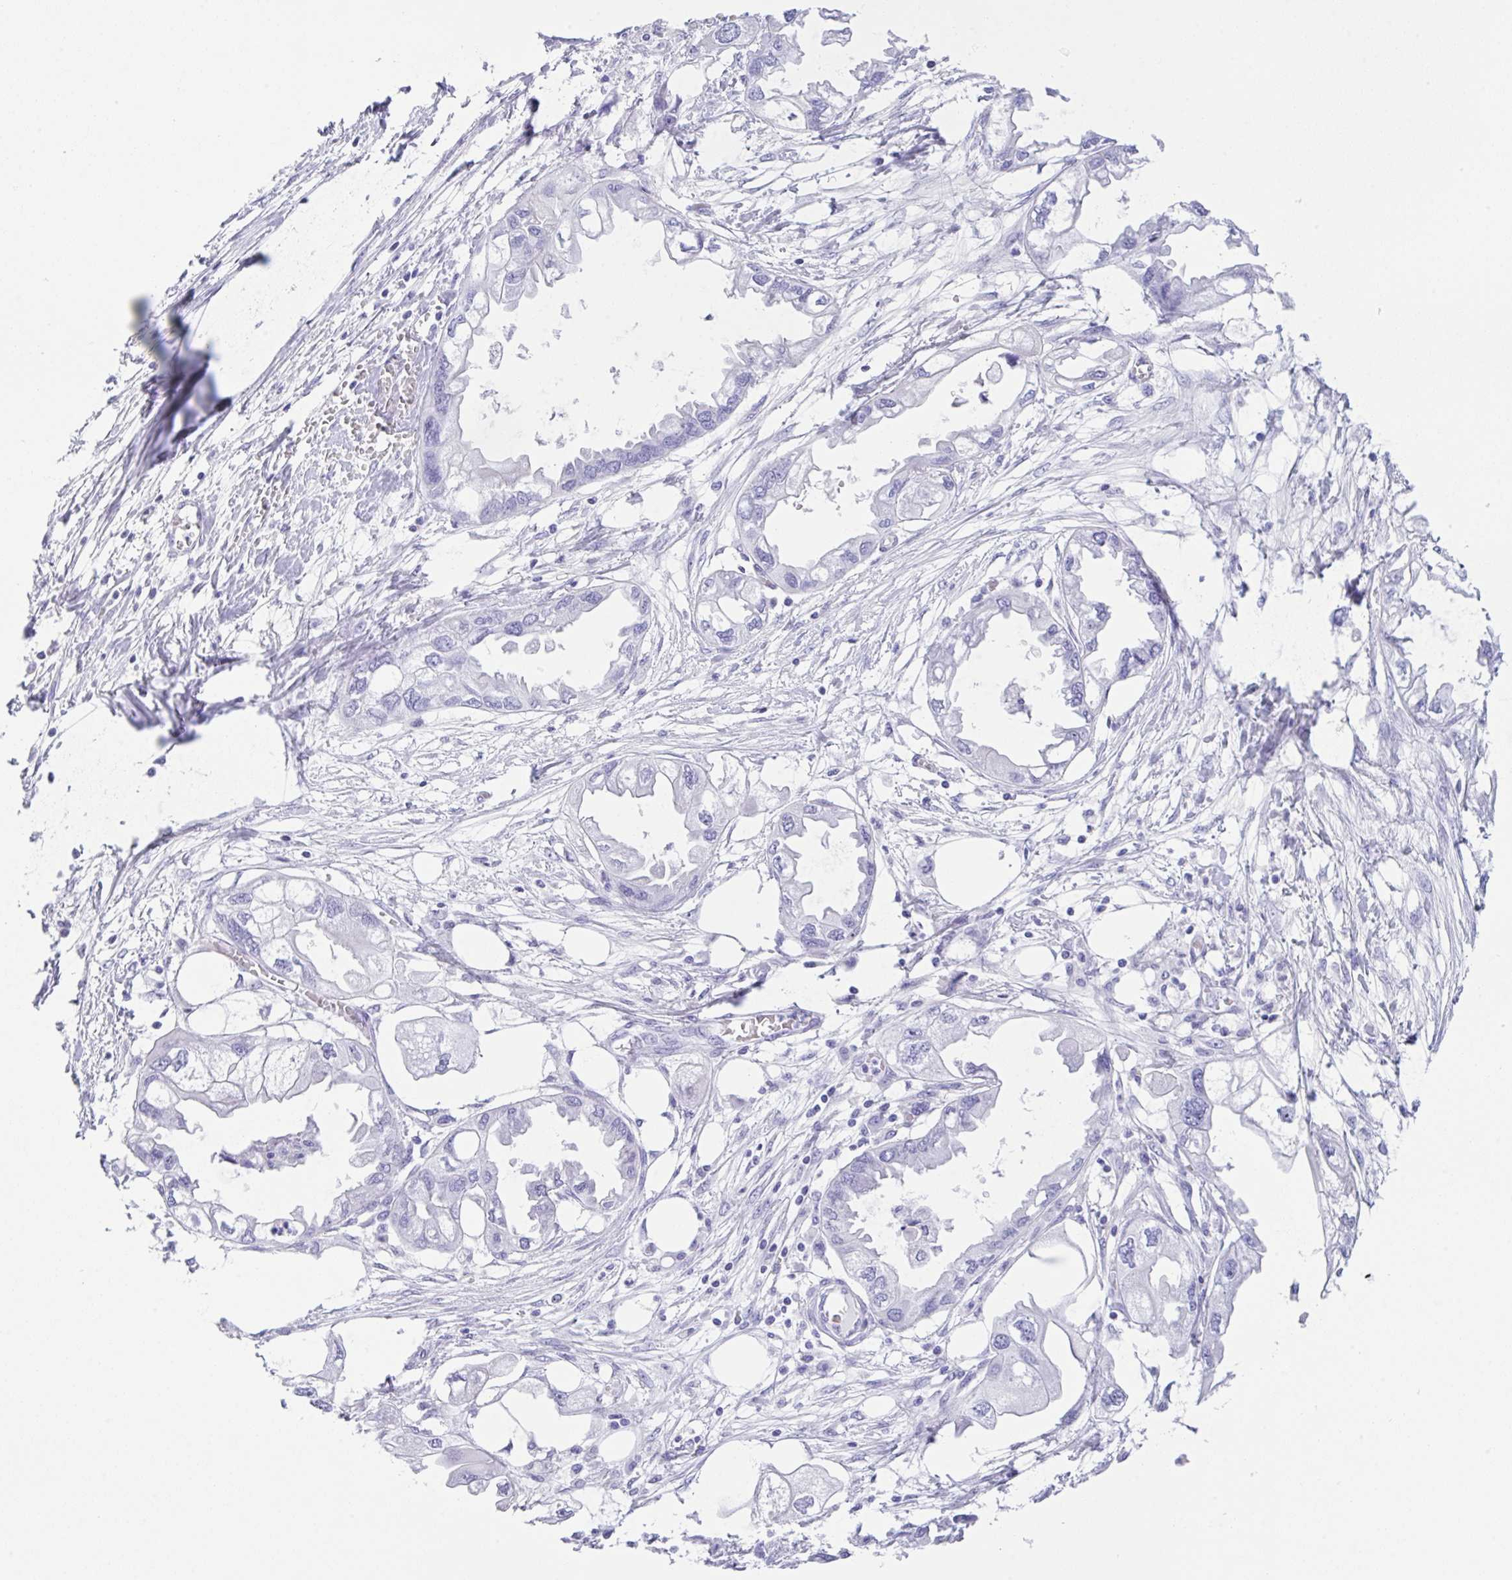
{"staining": {"intensity": "negative", "quantity": "none", "location": "none"}, "tissue": "endometrial cancer", "cell_type": "Tumor cells", "image_type": "cancer", "snomed": [{"axis": "morphology", "description": "Adenocarcinoma, NOS"}, {"axis": "morphology", "description": "Adenocarcinoma, metastatic, NOS"}, {"axis": "topography", "description": "Adipose tissue"}, {"axis": "topography", "description": "Endometrium"}], "caption": "There is no significant expression in tumor cells of adenocarcinoma (endometrial).", "gene": "CPA1", "patient": {"sex": "female", "age": 67}}